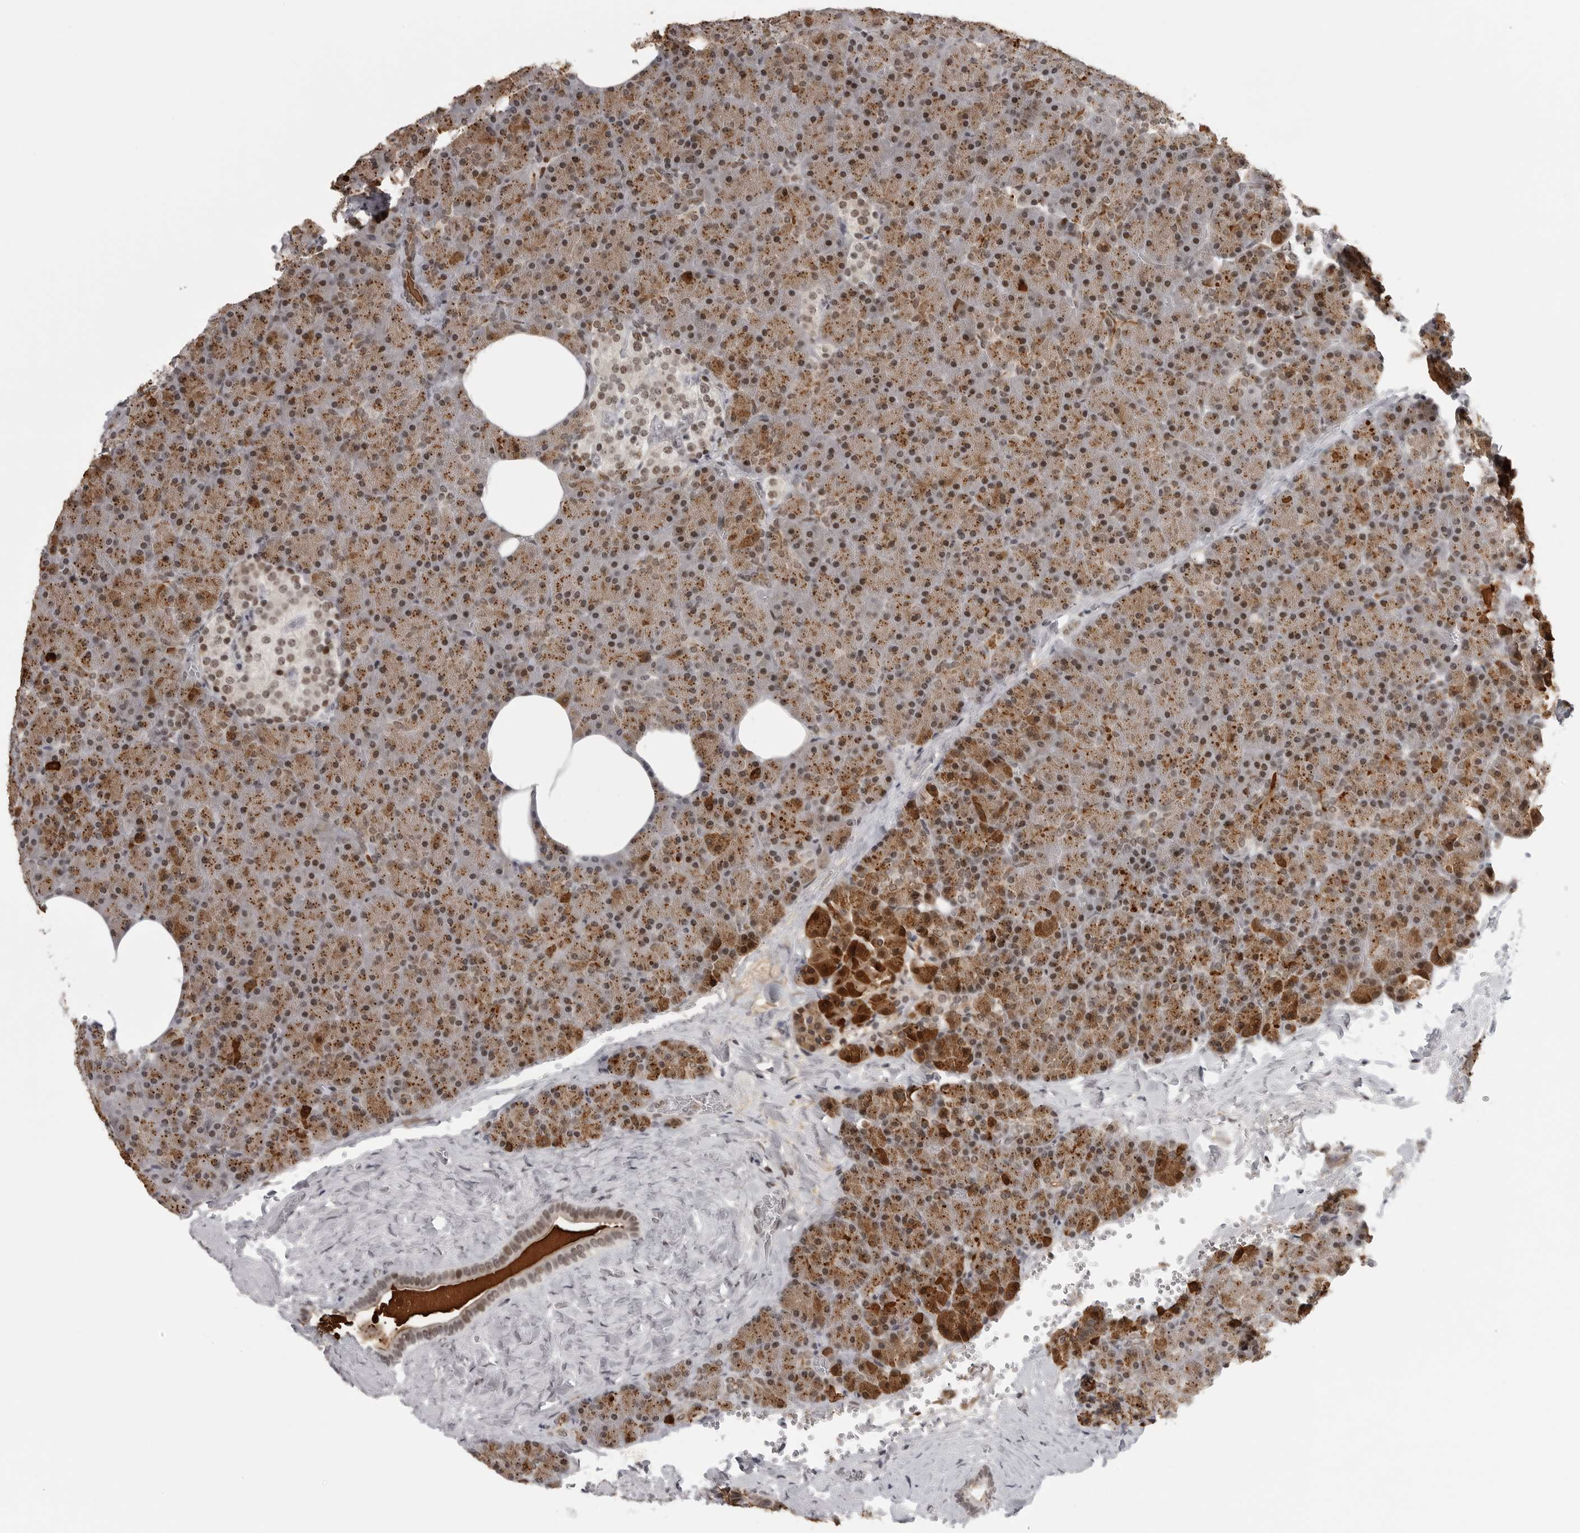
{"staining": {"intensity": "moderate", "quantity": ">75%", "location": "cytoplasmic/membranous,nuclear"}, "tissue": "pancreas", "cell_type": "Exocrine glandular cells", "image_type": "normal", "snomed": [{"axis": "morphology", "description": "Normal tissue, NOS"}, {"axis": "morphology", "description": "Carcinoid, malignant, NOS"}, {"axis": "topography", "description": "Pancreas"}], "caption": "Immunohistochemistry (IHC) micrograph of benign pancreas: human pancreas stained using IHC exhibits medium levels of moderate protein expression localized specifically in the cytoplasmic/membranous,nuclear of exocrine glandular cells, appearing as a cytoplasmic/membranous,nuclear brown color.", "gene": "PRDM10", "patient": {"sex": "female", "age": 35}}